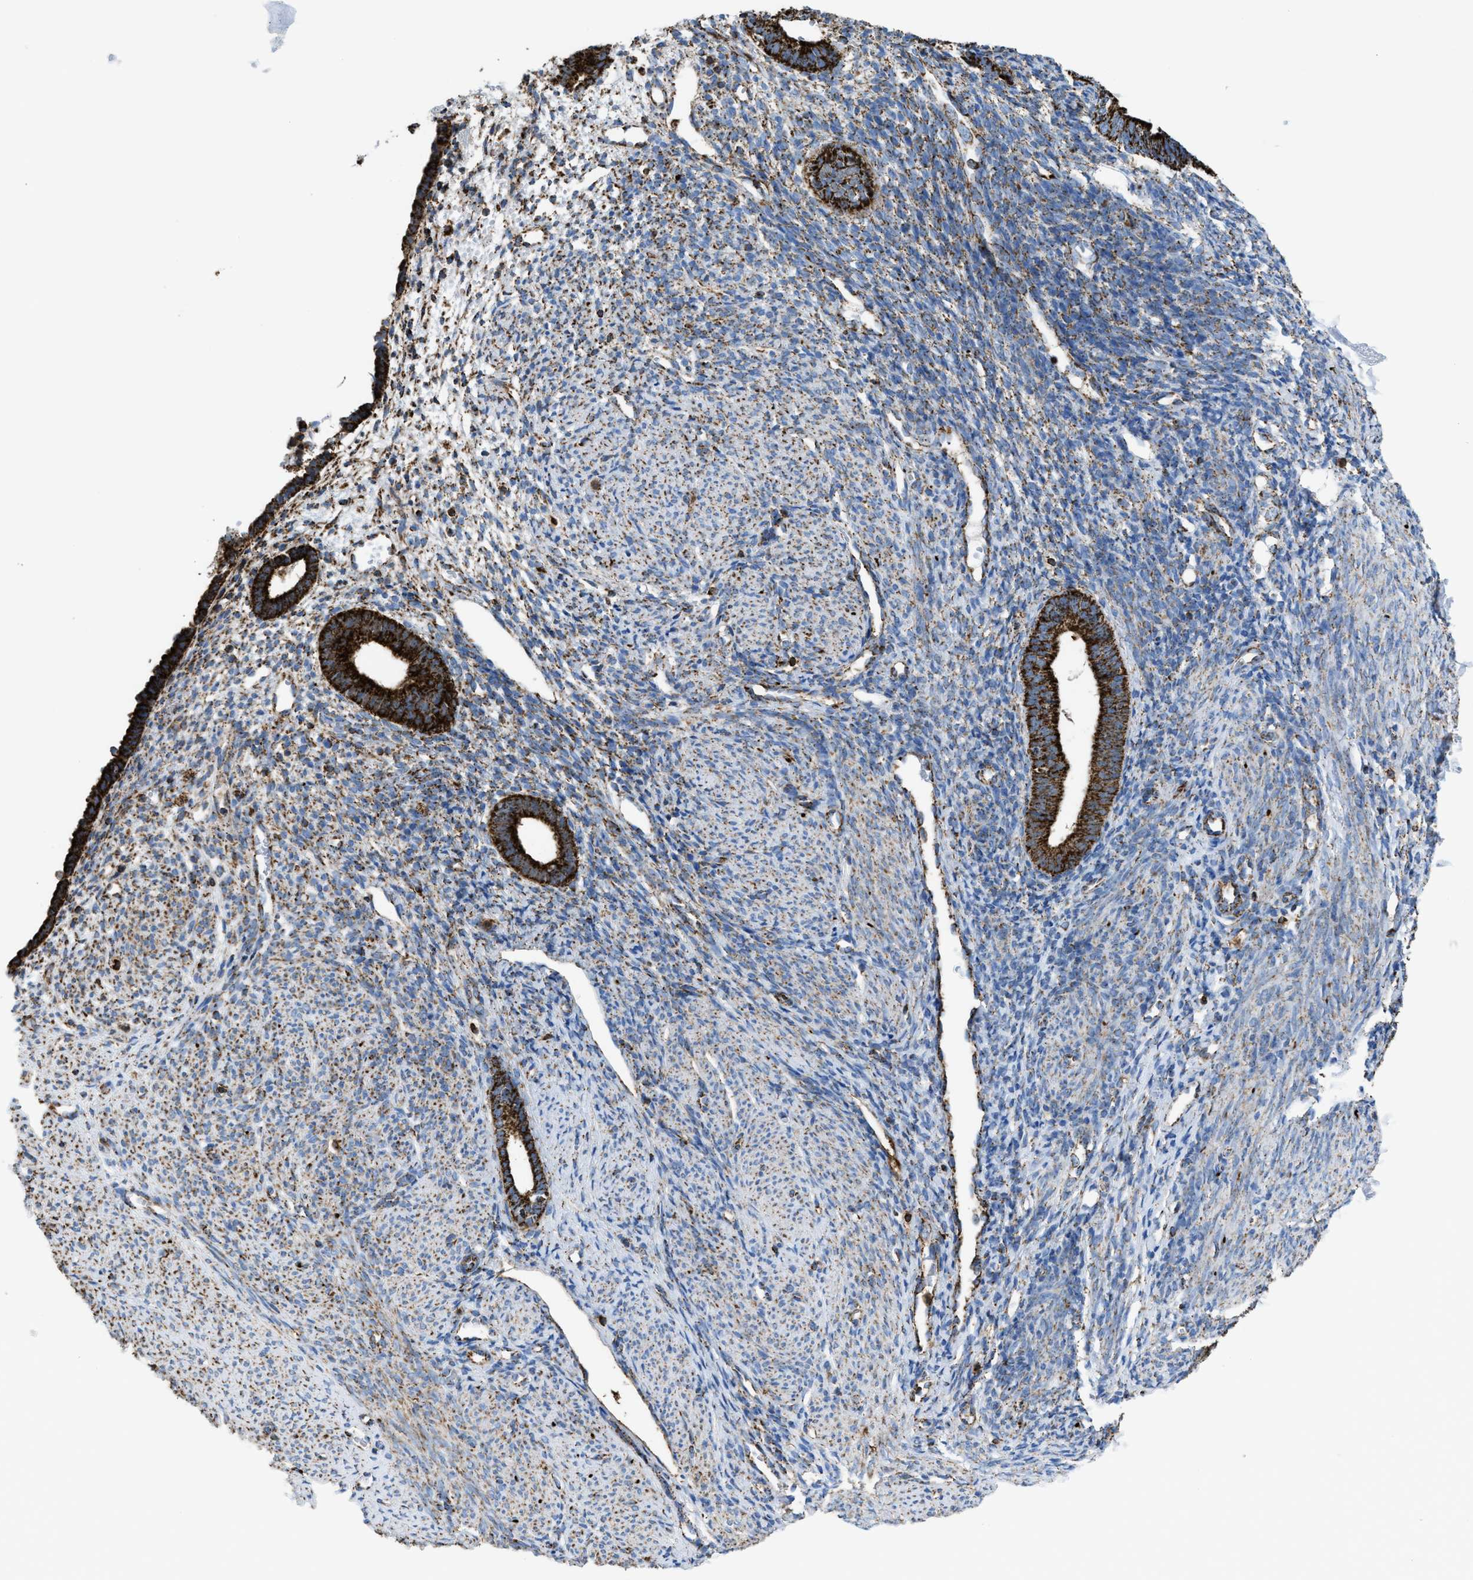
{"staining": {"intensity": "moderate", "quantity": "25%-75%", "location": "cytoplasmic/membranous"}, "tissue": "endometrium", "cell_type": "Cells in endometrial stroma", "image_type": "normal", "snomed": [{"axis": "morphology", "description": "Normal tissue, NOS"}, {"axis": "morphology", "description": "Adenocarcinoma, NOS"}, {"axis": "topography", "description": "Endometrium"}], "caption": "Protein staining of normal endometrium shows moderate cytoplasmic/membranous expression in about 25%-75% of cells in endometrial stroma.", "gene": "ECHS1", "patient": {"sex": "female", "age": 57}}